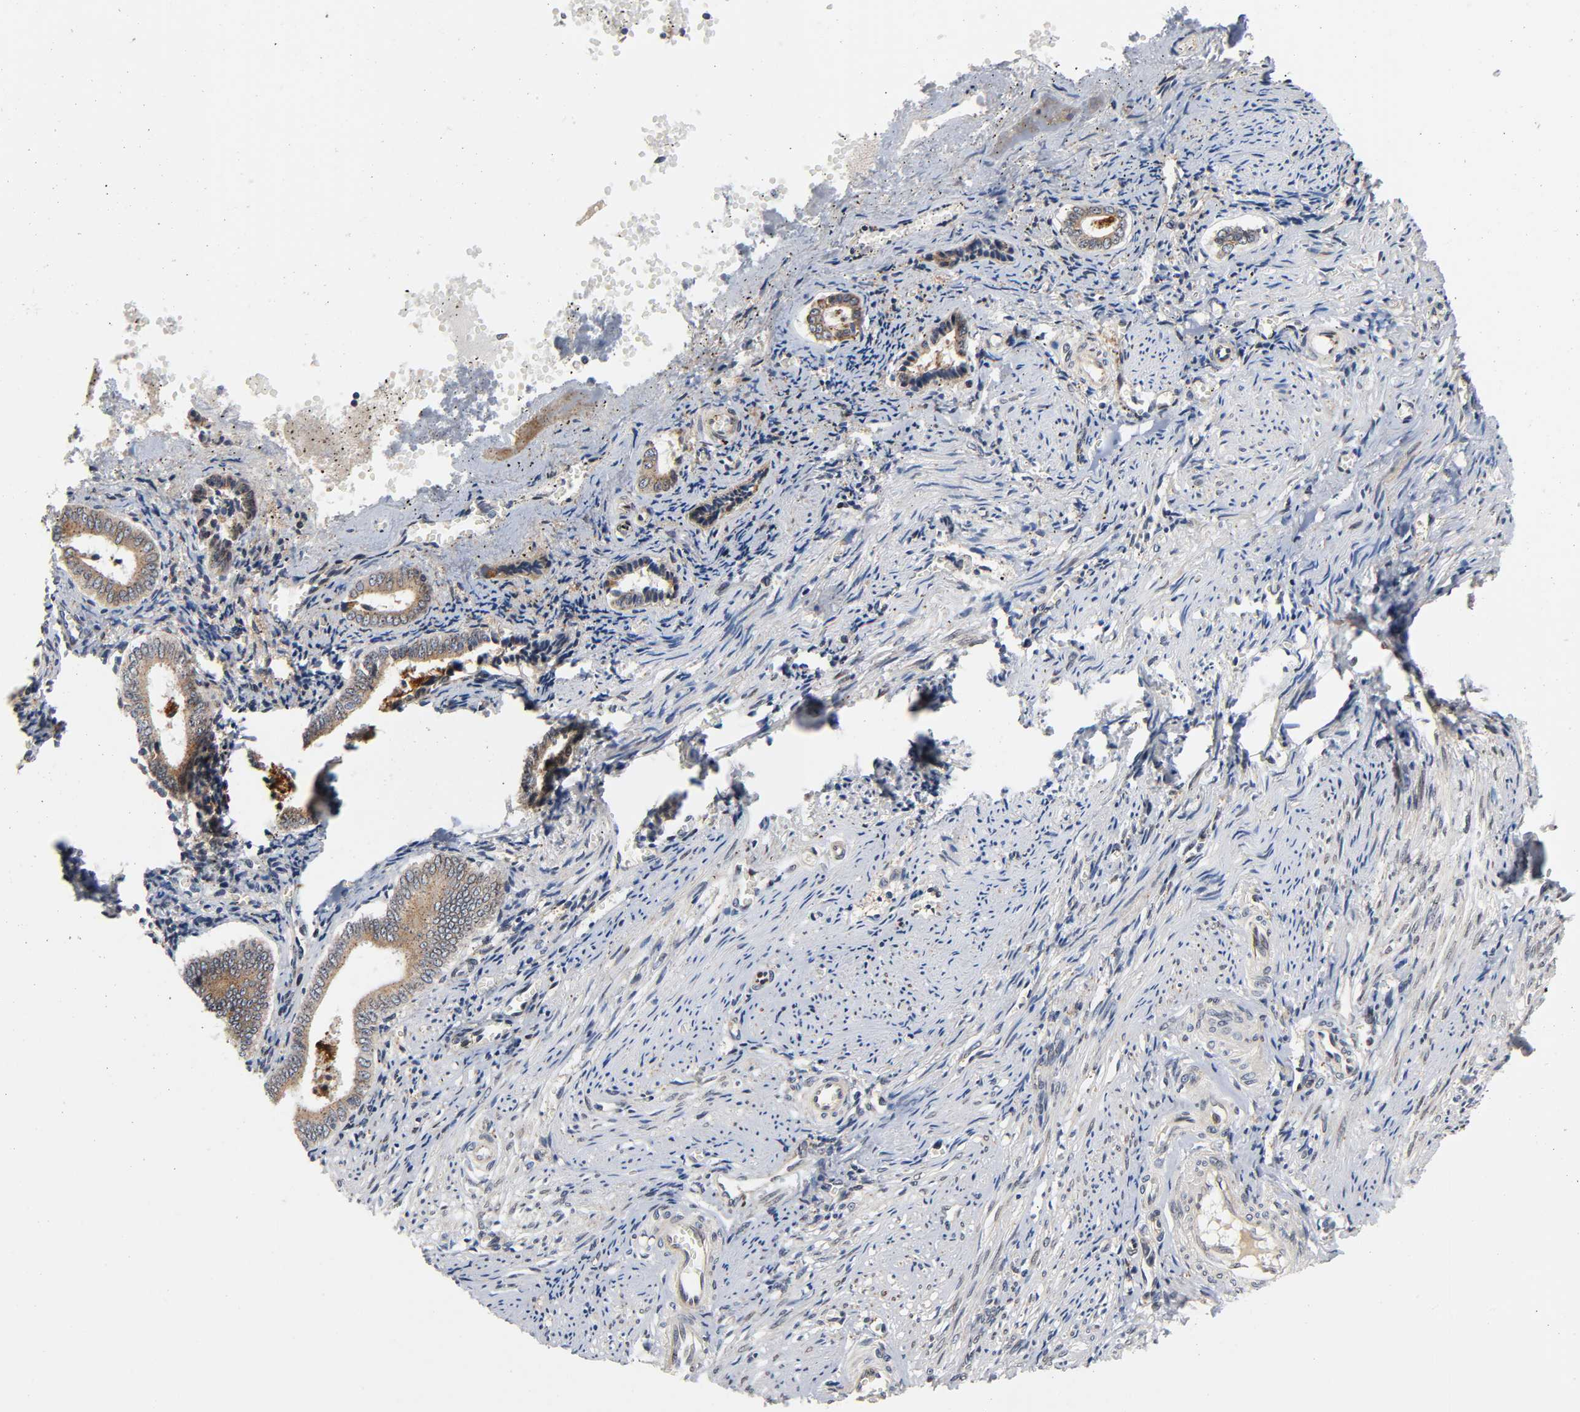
{"staining": {"intensity": "weak", "quantity": "25%-75%", "location": "cytoplasmic/membranous"}, "tissue": "endometrium", "cell_type": "Cells in endometrial stroma", "image_type": "normal", "snomed": [{"axis": "morphology", "description": "Normal tissue, NOS"}, {"axis": "topography", "description": "Endometrium"}], "caption": "A brown stain labels weak cytoplasmic/membranous positivity of a protein in cells in endometrial stroma of unremarkable endometrium. The staining was performed using DAB to visualize the protein expression in brown, while the nuclei were stained in blue with hematoxylin (Magnification: 20x).", "gene": "ASB6", "patient": {"sex": "female", "age": 42}}